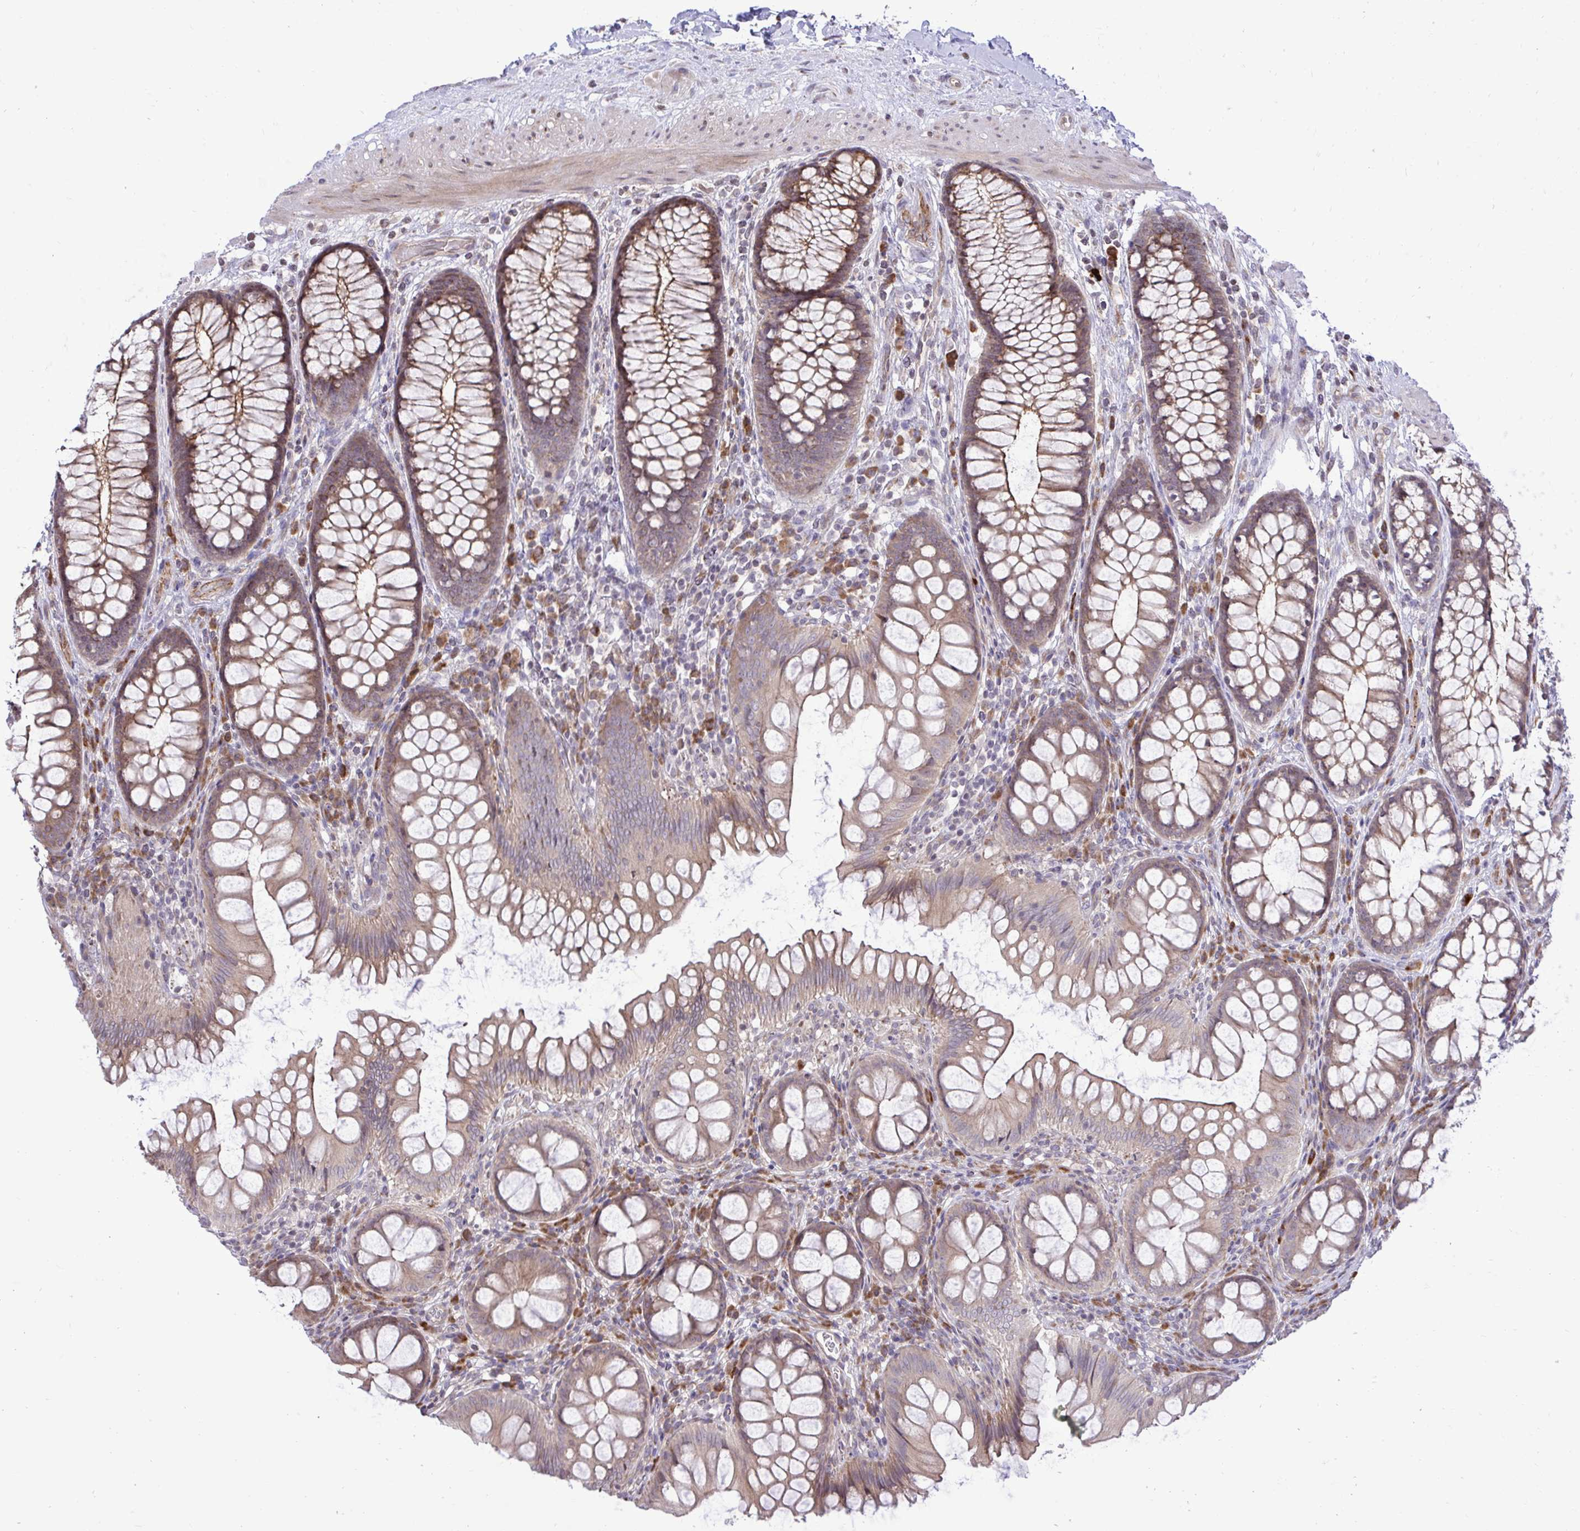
{"staining": {"intensity": "weak", "quantity": ">75%", "location": "cytoplasmic/membranous"}, "tissue": "colon", "cell_type": "Endothelial cells", "image_type": "normal", "snomed": [{"axis": "morphology", "description": "Normal tissue, NOS"}, {"axis": "morphology", "description": "Adenoma, NOS"}, {"axis": "topography", "description": "Soft tissue"}, {"axis": "topography", "description": "Colon"}], "caption": "Immunohistochemistry (IHC) image of normal colon stained for a protein (brown), which reveals low levels of weak cytoplasmic/membranous staining in approximately >75% of endothelial cells.", "gene": "METTL9", "patient": {"sex": "male", "age": 47}}